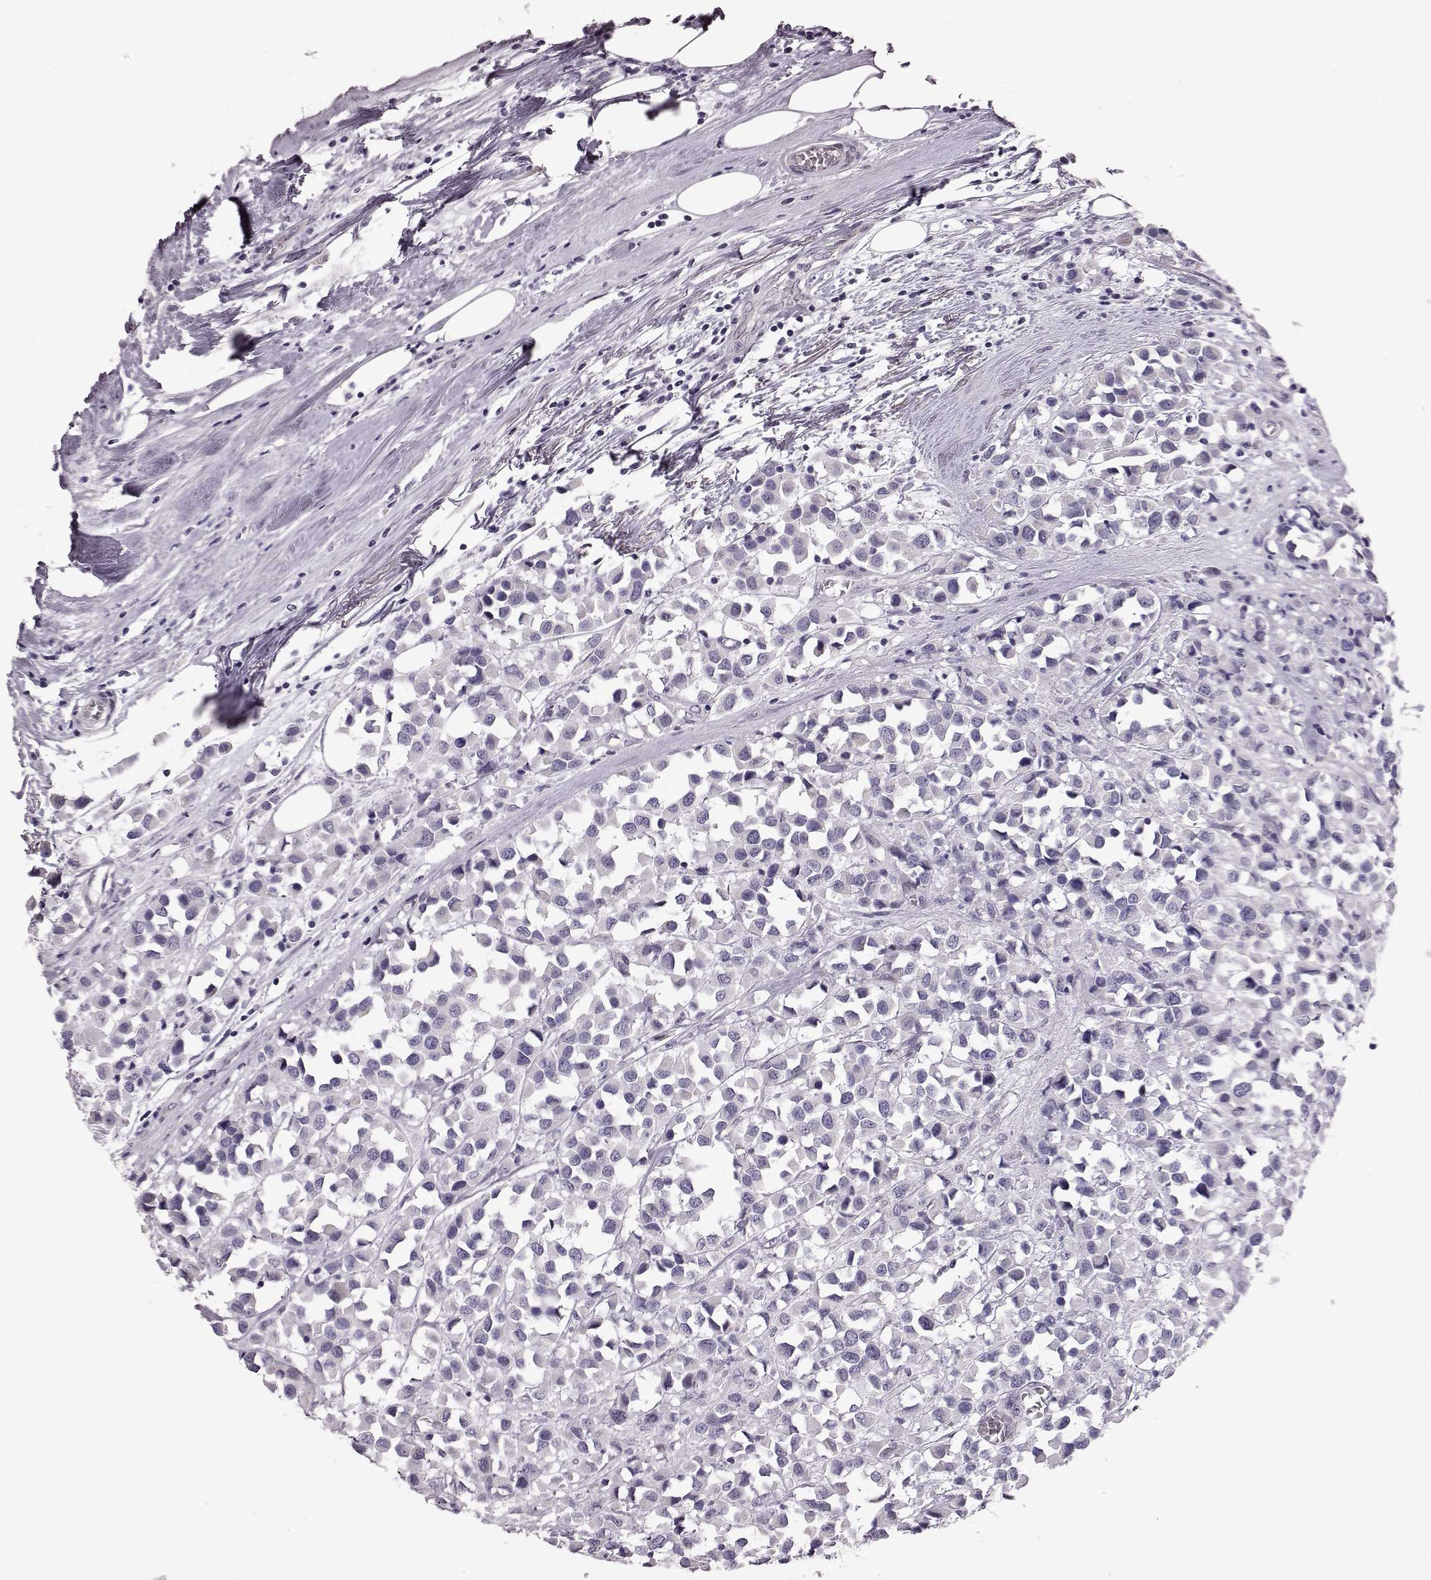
{"staining": {"intensity": "negative", "quantity": "none", "location": "none"}, "tissue": "breast cancer", "cell_type": "Tumor cells", "image_type": "cancer", "snomed": [{"axis": "morphology", "description": "Duct carcinoma"}, {"axis": "topography", "description": "Breast"}], "caption": "An image of human breast intraductal carcinoma is negative for staining in tumor cells.", "gene": "TCHHL1", "patient": {"sex": "female", "age": 61}}